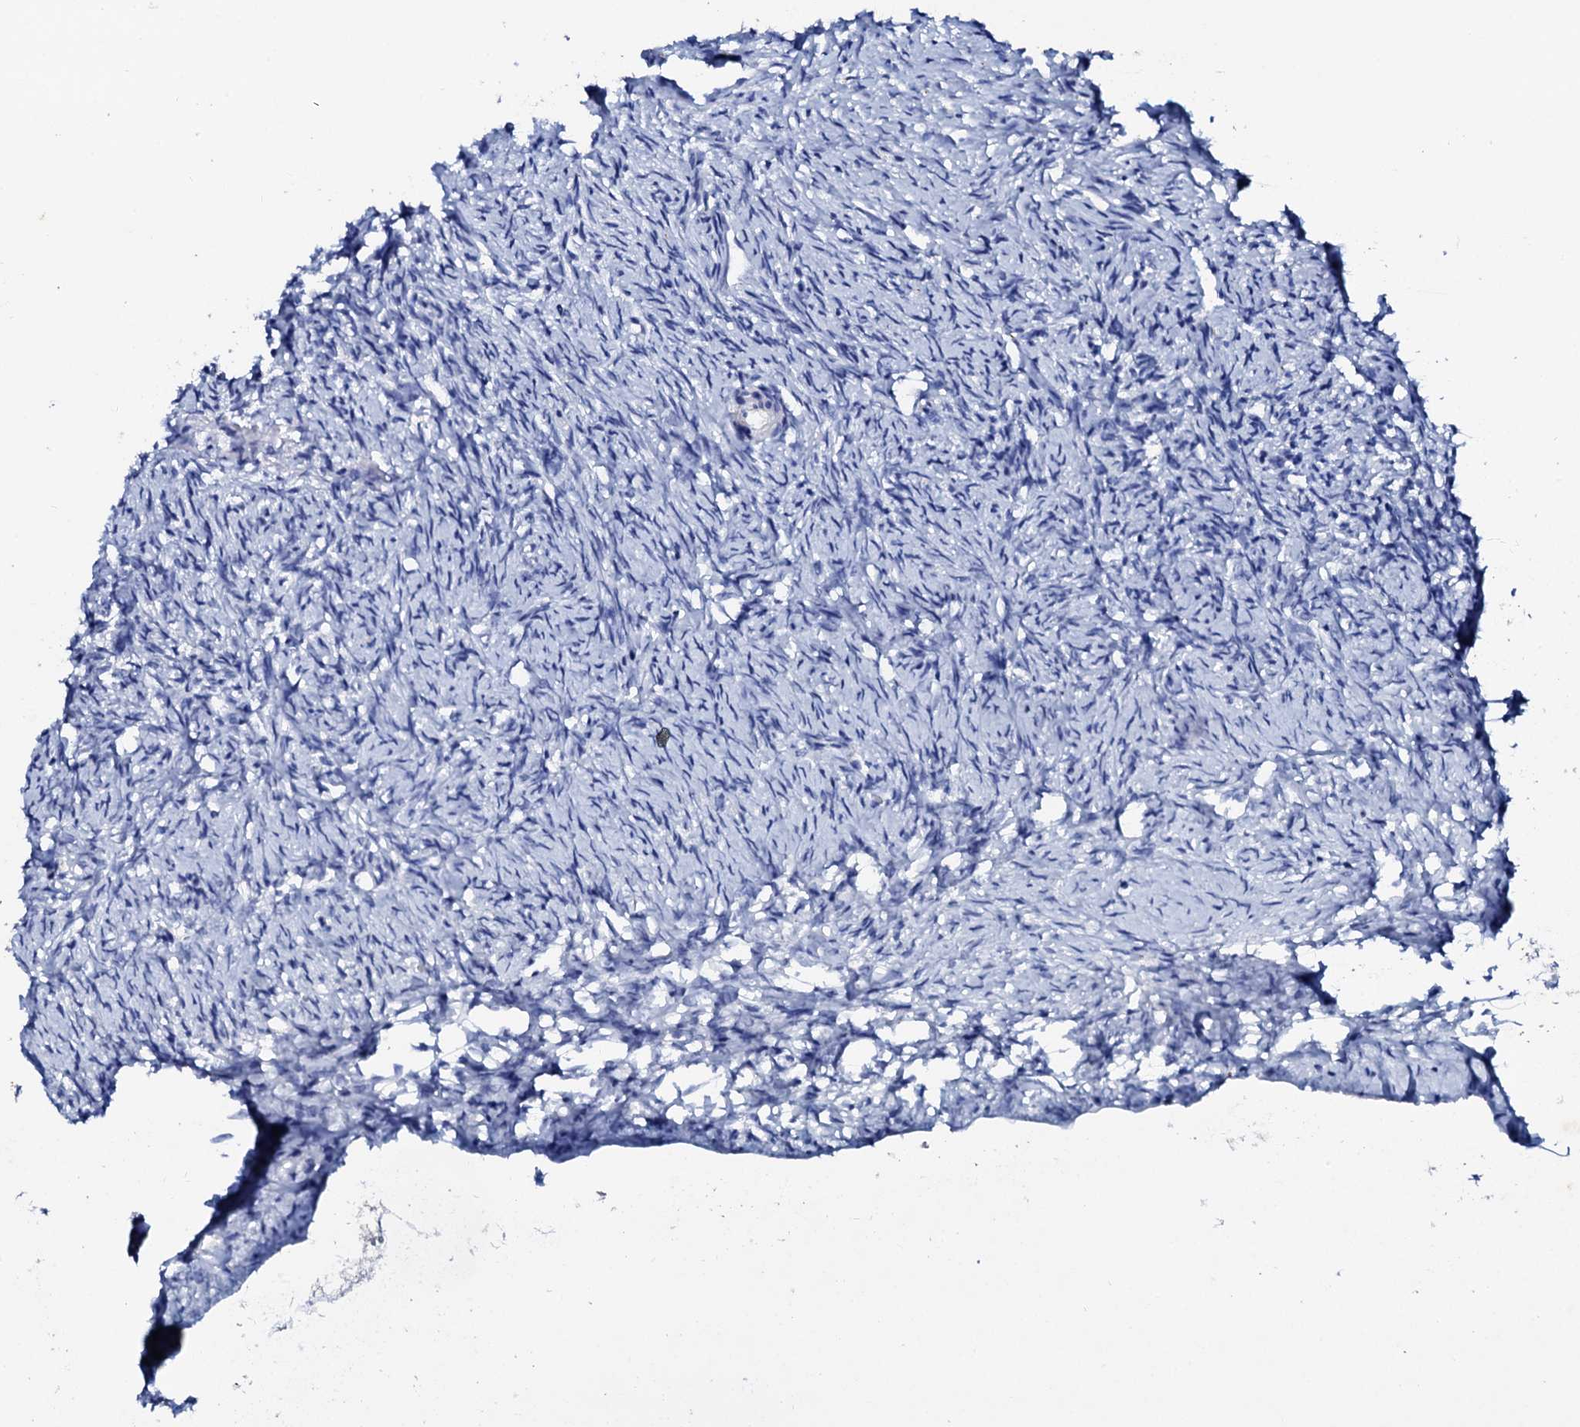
{"staining": {"intensity": "negative", "quantity": "none", "location": "none"}, "tissue": "ovary", "cell_type": "Ovarian stroma cells", "image_type": "normal", "snomed": [{"axis": "morphology", "description": "Normal tissue, NOS"}, {"axis": "topography", "description": "Ovary"}], "caption": "There is no significant expression in ovarian stroma cells of ovary. Brightfield microscopy of IHC stained with DAB (brown) and hematoxylin (blue), captured at high magnification.", "gene": "GLB1L3", "patient": {"sex": "female", "age": 51}}